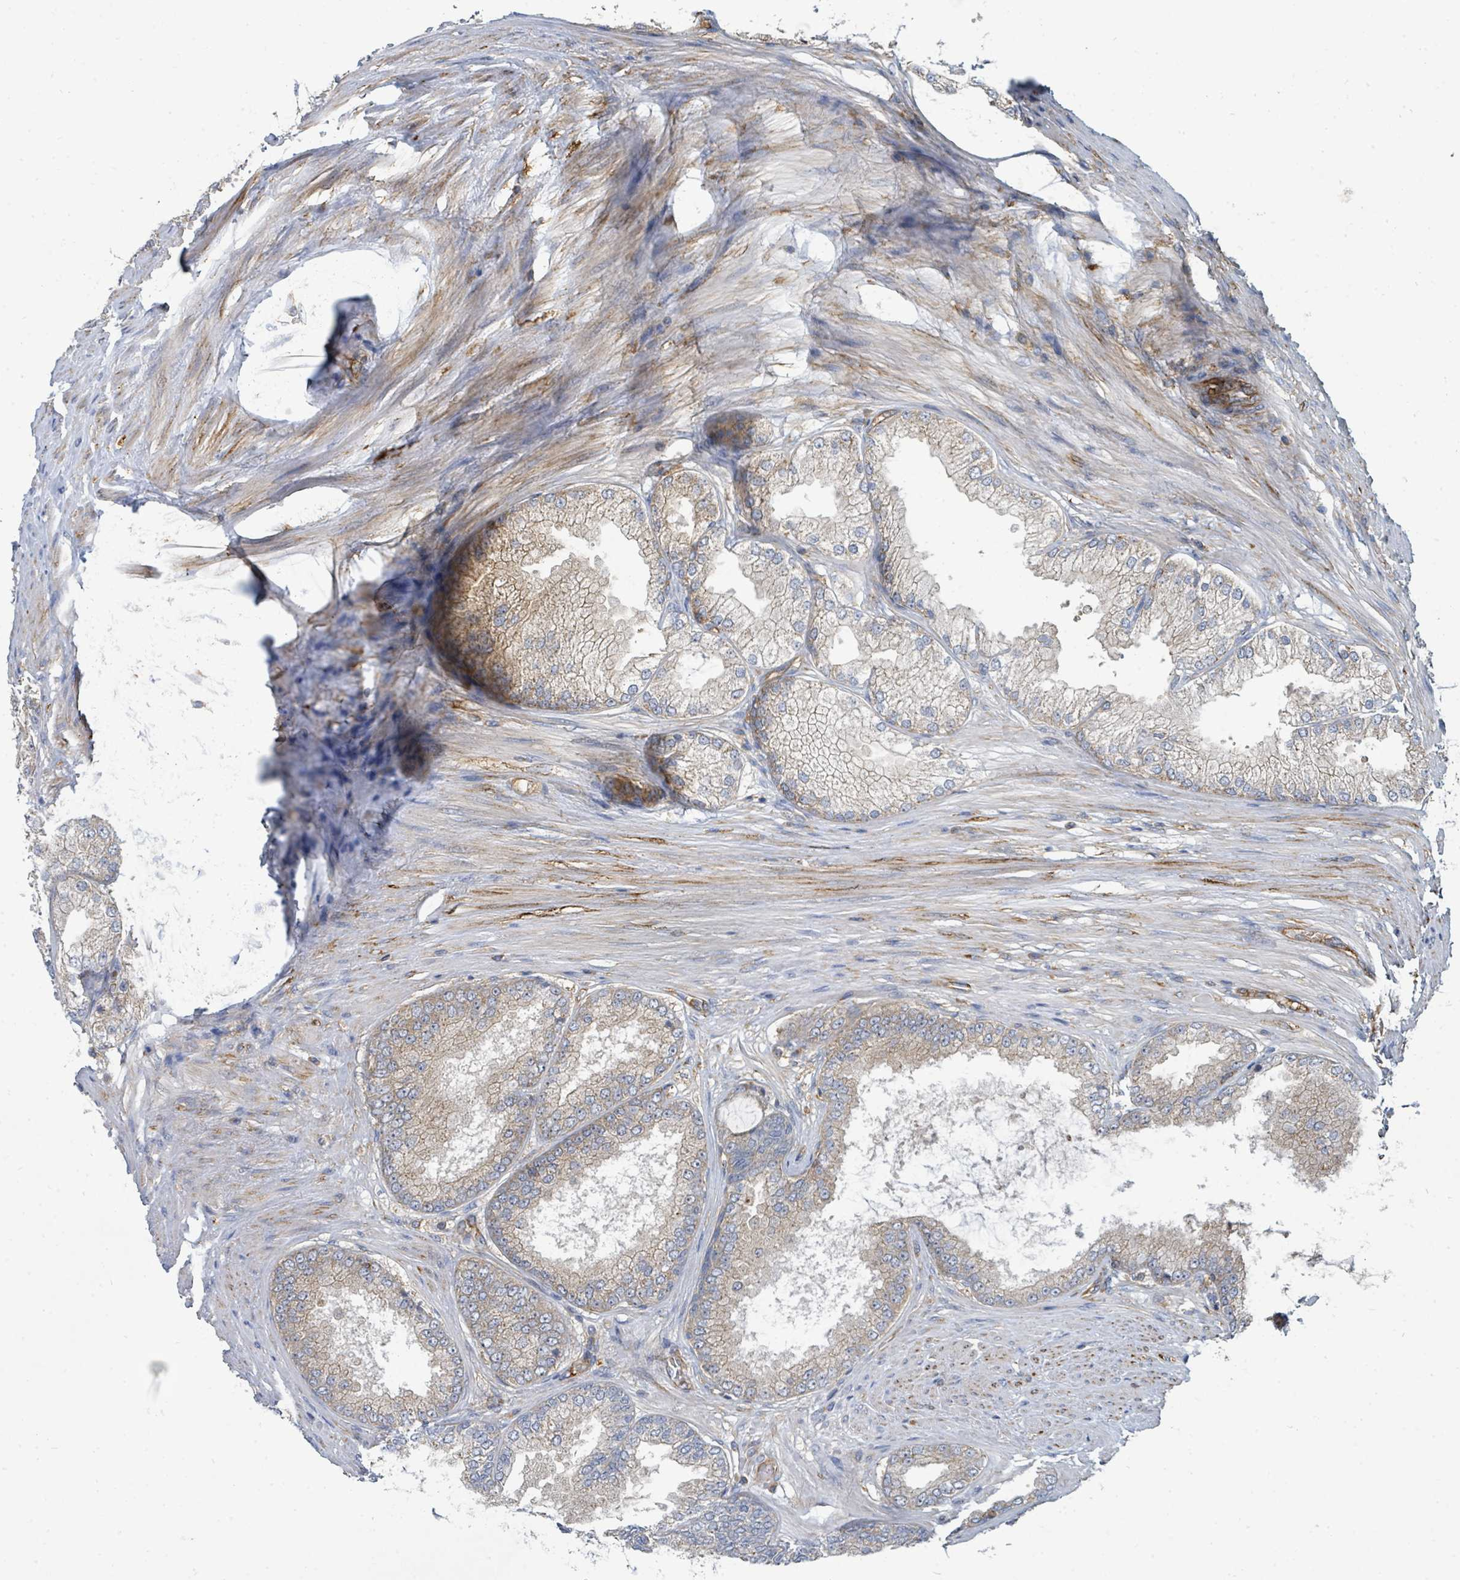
{"staining": {"intensity": "weak", "quantity": ">75%", "location": "cytoplasmic/membranous"}, "tissue": "prostate cancer", "cell_type": "Tumor cells", "image_type": "cancer", "snomed": [{"axis": "morphology", "description": "Adenocarcinoma, High grade"}, {"axis": "topography", "description": "Prostate"}], "caption": "Immunohistochemistry (IHC) image of neoplastic tissue: adenocarcinoma (high-grade) (prostate) stained using immunohistochemistry shows low levels of weak protein expression localized specifically in the cytoplasmic/membranous of tumor cells, appearing as a cytoplasmic/membranous brown color.", "gene": "BOLA2B", "patient": {"sex": "male", "age": 71}}